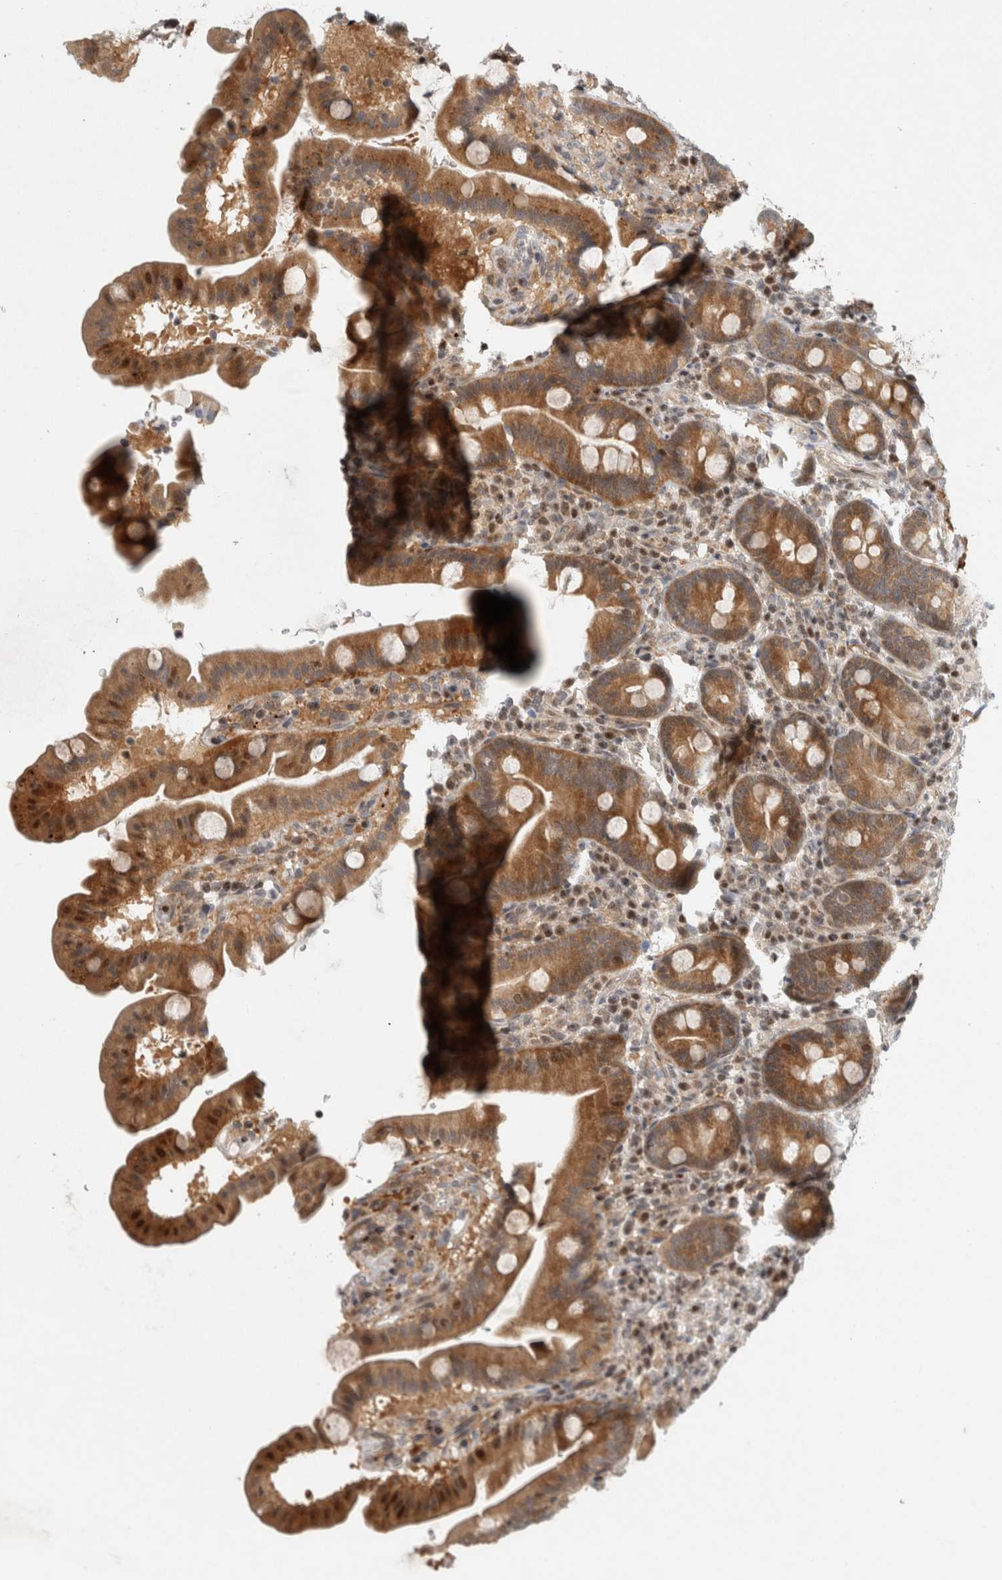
{"staining": {"intensity": "moderate", "quantity": ">75%", "location": "cytoplasmic/membranous,nuclear"}, "tissue": "duodenum", "cell_type": "Glandular cells", "image_type": "normal", "snomed": [{"axis": "morphology", "description": "Normal tissue, NOS"}, {"axis": "topography", "description": "Duodenum"}], "caption": "DAB (3,3'-diaminobenzidine) immunohistochemical staining of unremarkable duodenum reveals moderate cytoplasmic/membranous,nuclear protein expression in about >75% of glandular cells.", "gene": "KDM8", "patient": {"sex": "male", "age": 54}}